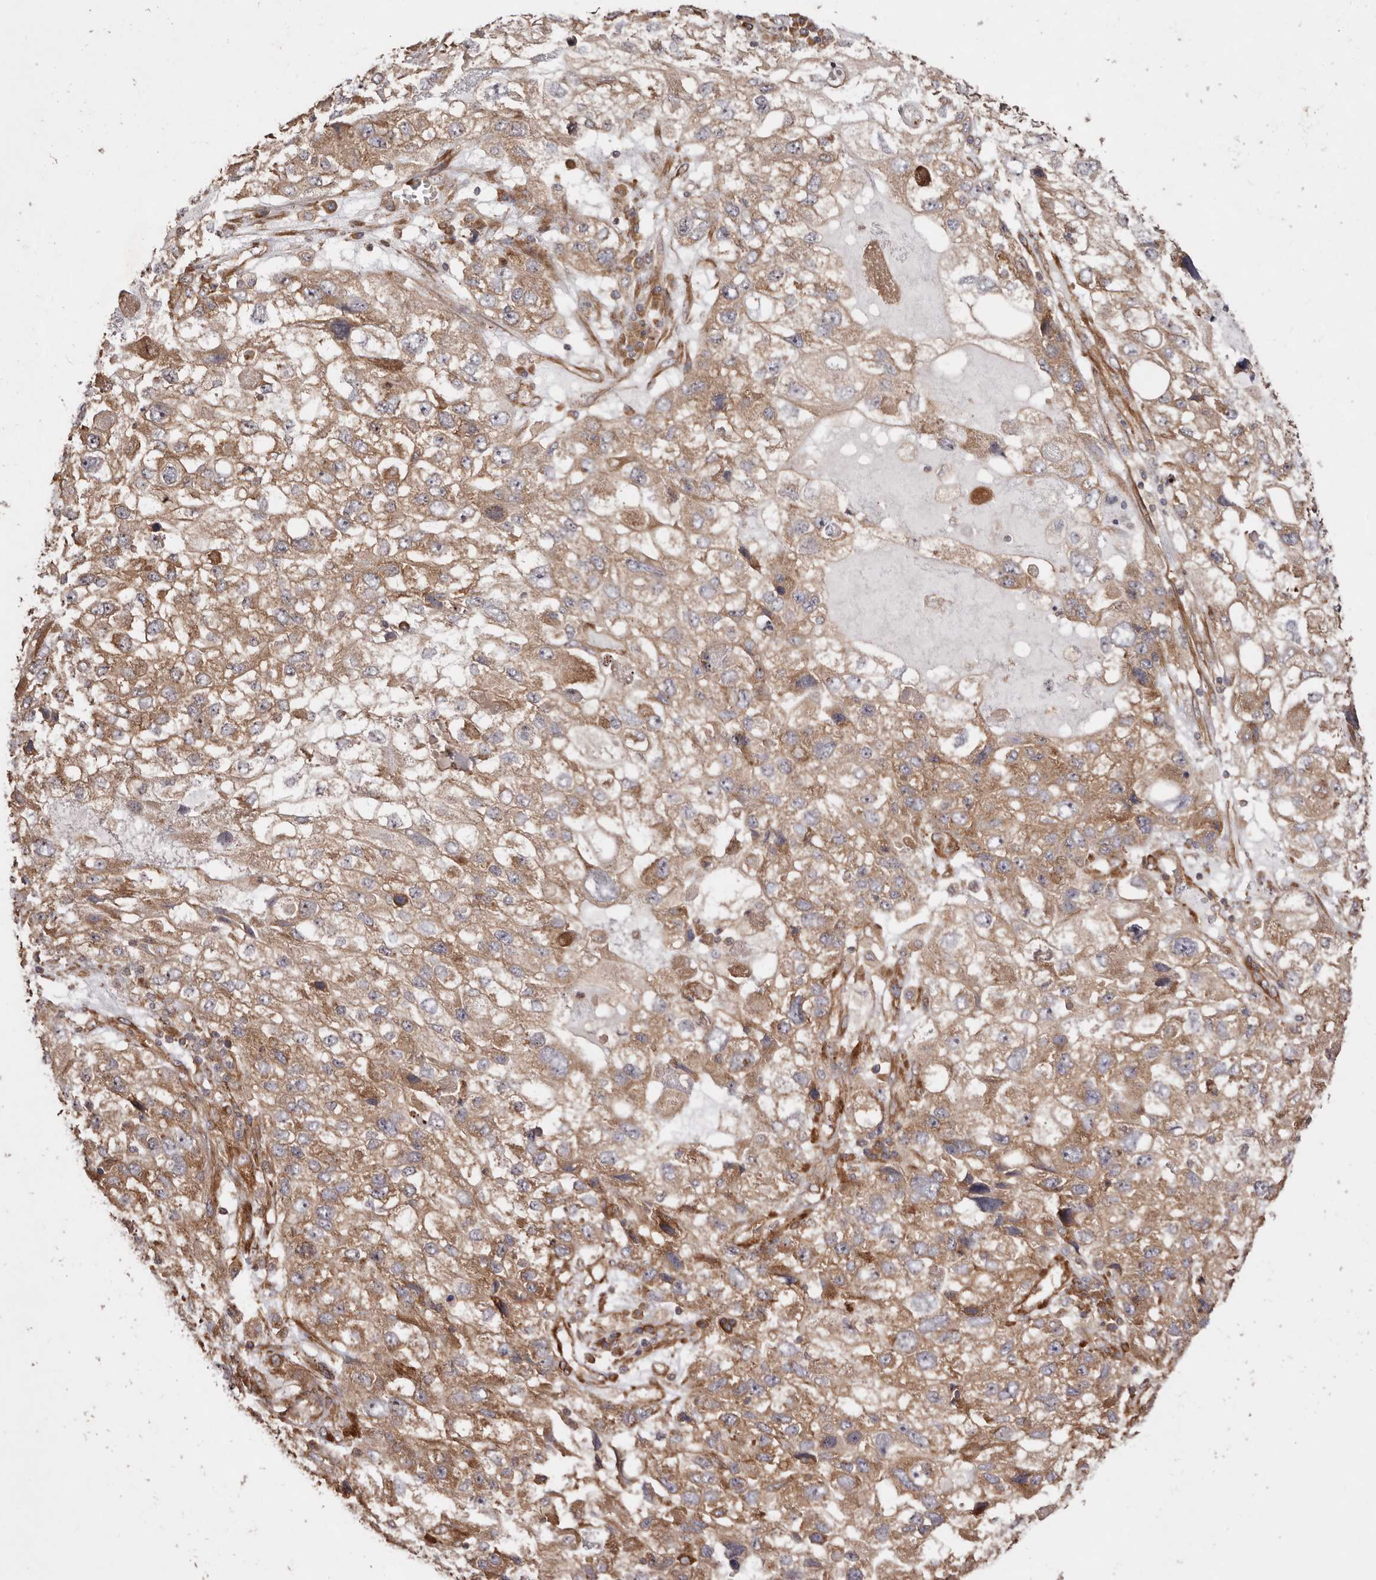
{"staining": {"intensity": "moderate", "quantity": ">75%", "location": "cytoplasmic/membranous"}, "tissue": "endometrial cancer", "cell_type": "Tumor cells", "image_type": "cancer", "snomed": [{"axis": "morphology", "description": "Adenocarcinoma, NOS"}, {"axis": "topography", "description": "Endometrium"}], "caption": "A micrograph of human adenocarcinoma (endometrial) stained for a protein displays moderate cytoplasmic/membranous brown staining in tumor cells.", "gene": "RPS6", "patient": {"sex": "female", "age": 49}}